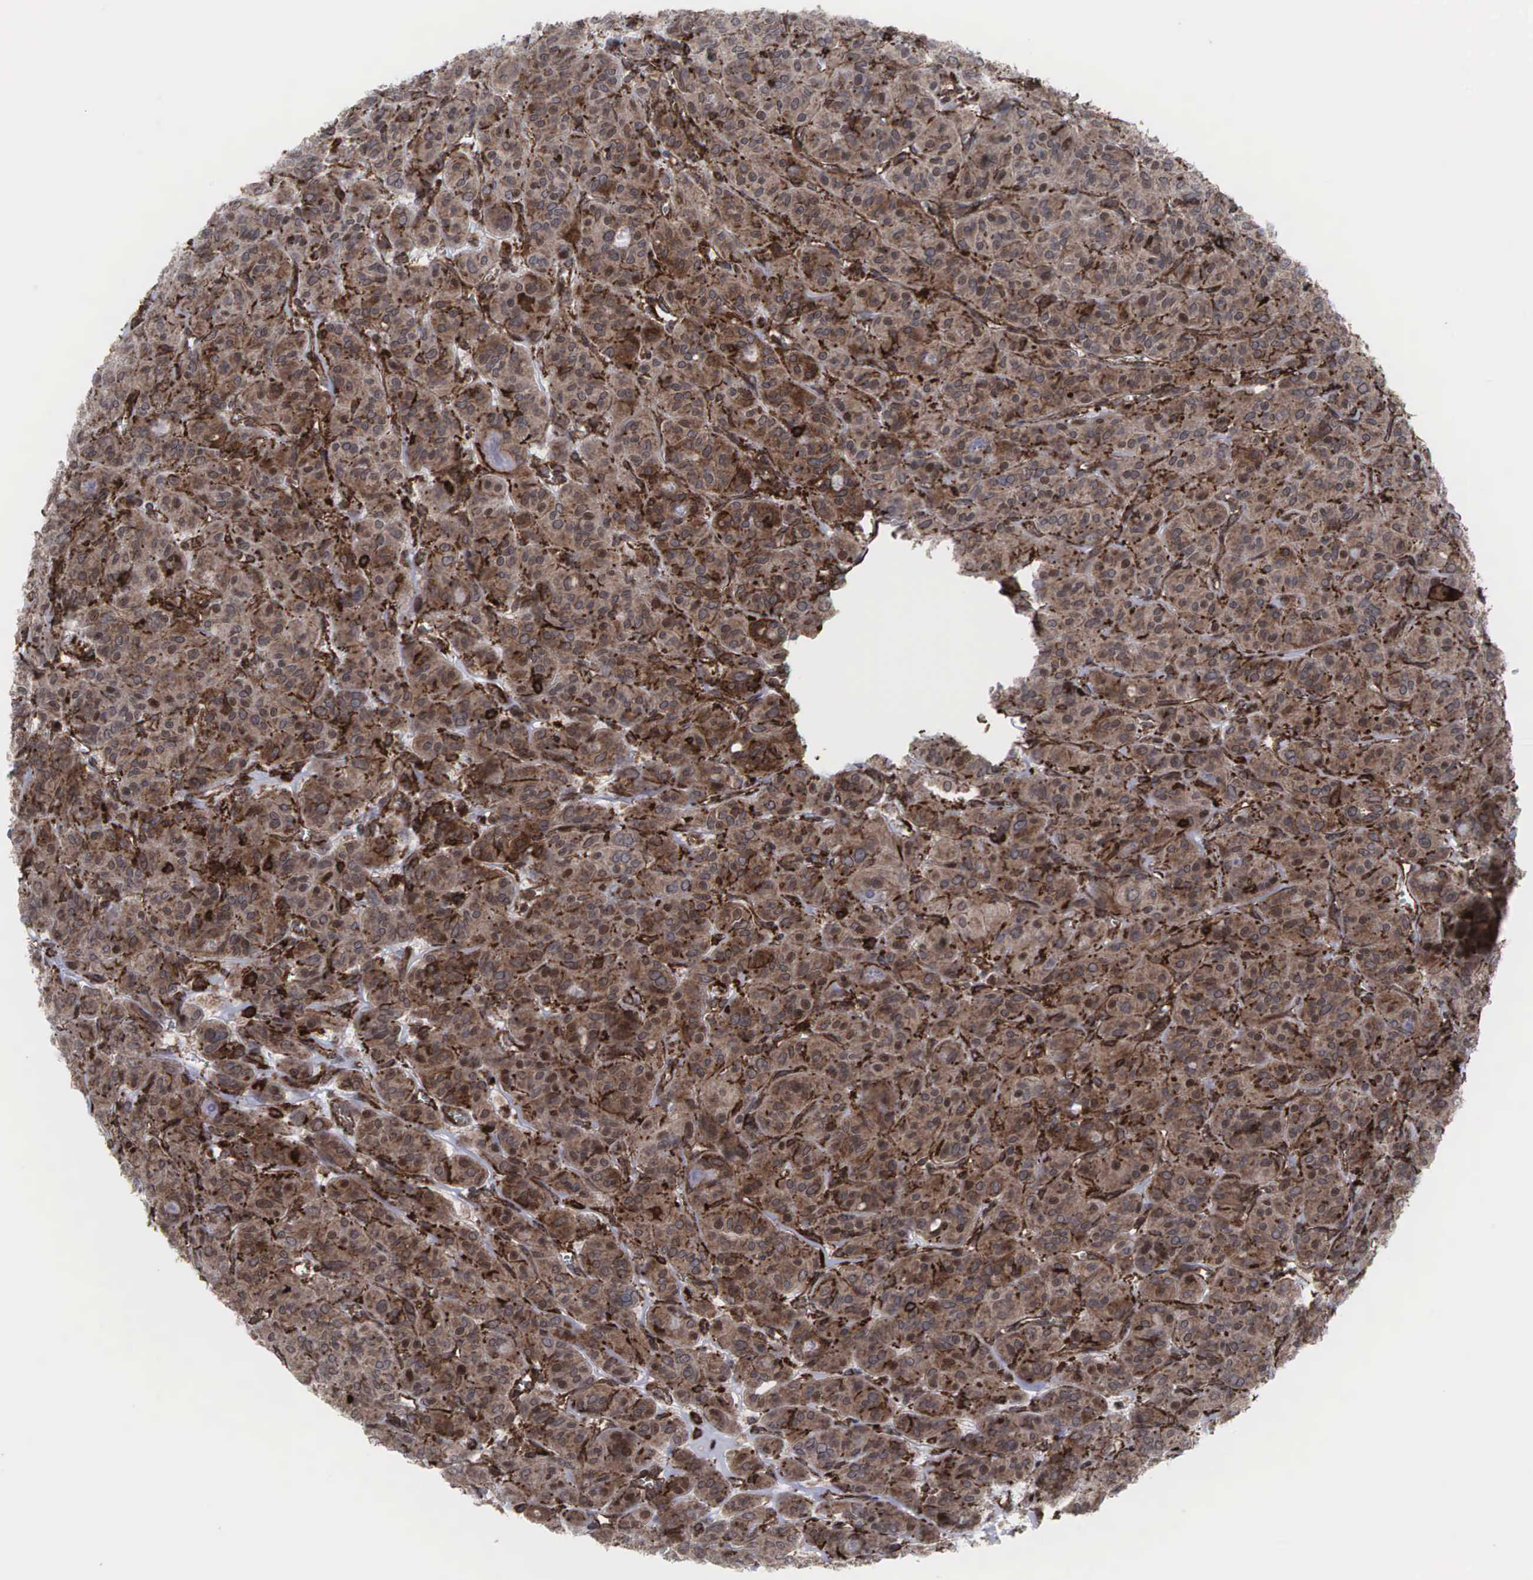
{"staining": {"intensity": "moderate", "quantity": ">75%", "location": "cytoplasmic/membranous,nuclear"}, "tissue": "thyroid cancer", "cell_type": "Tumor cells", "image_type": "cancer", "snomed": [{"axis": "morphology", "description": "Follicular adenoma carcinoma, NOS"}, {"axis": "topography", "description": "Thyroid gland"}], "caption": "There is medium levels of moderate cytoplasmic/membranous and nuclear staining in tumor cells of thyroid cancer, as demonstrated by immunohistochemical staining (brown color).", "gene": "GPRASP1", "patient": {"sex": "female", "age": 71}}